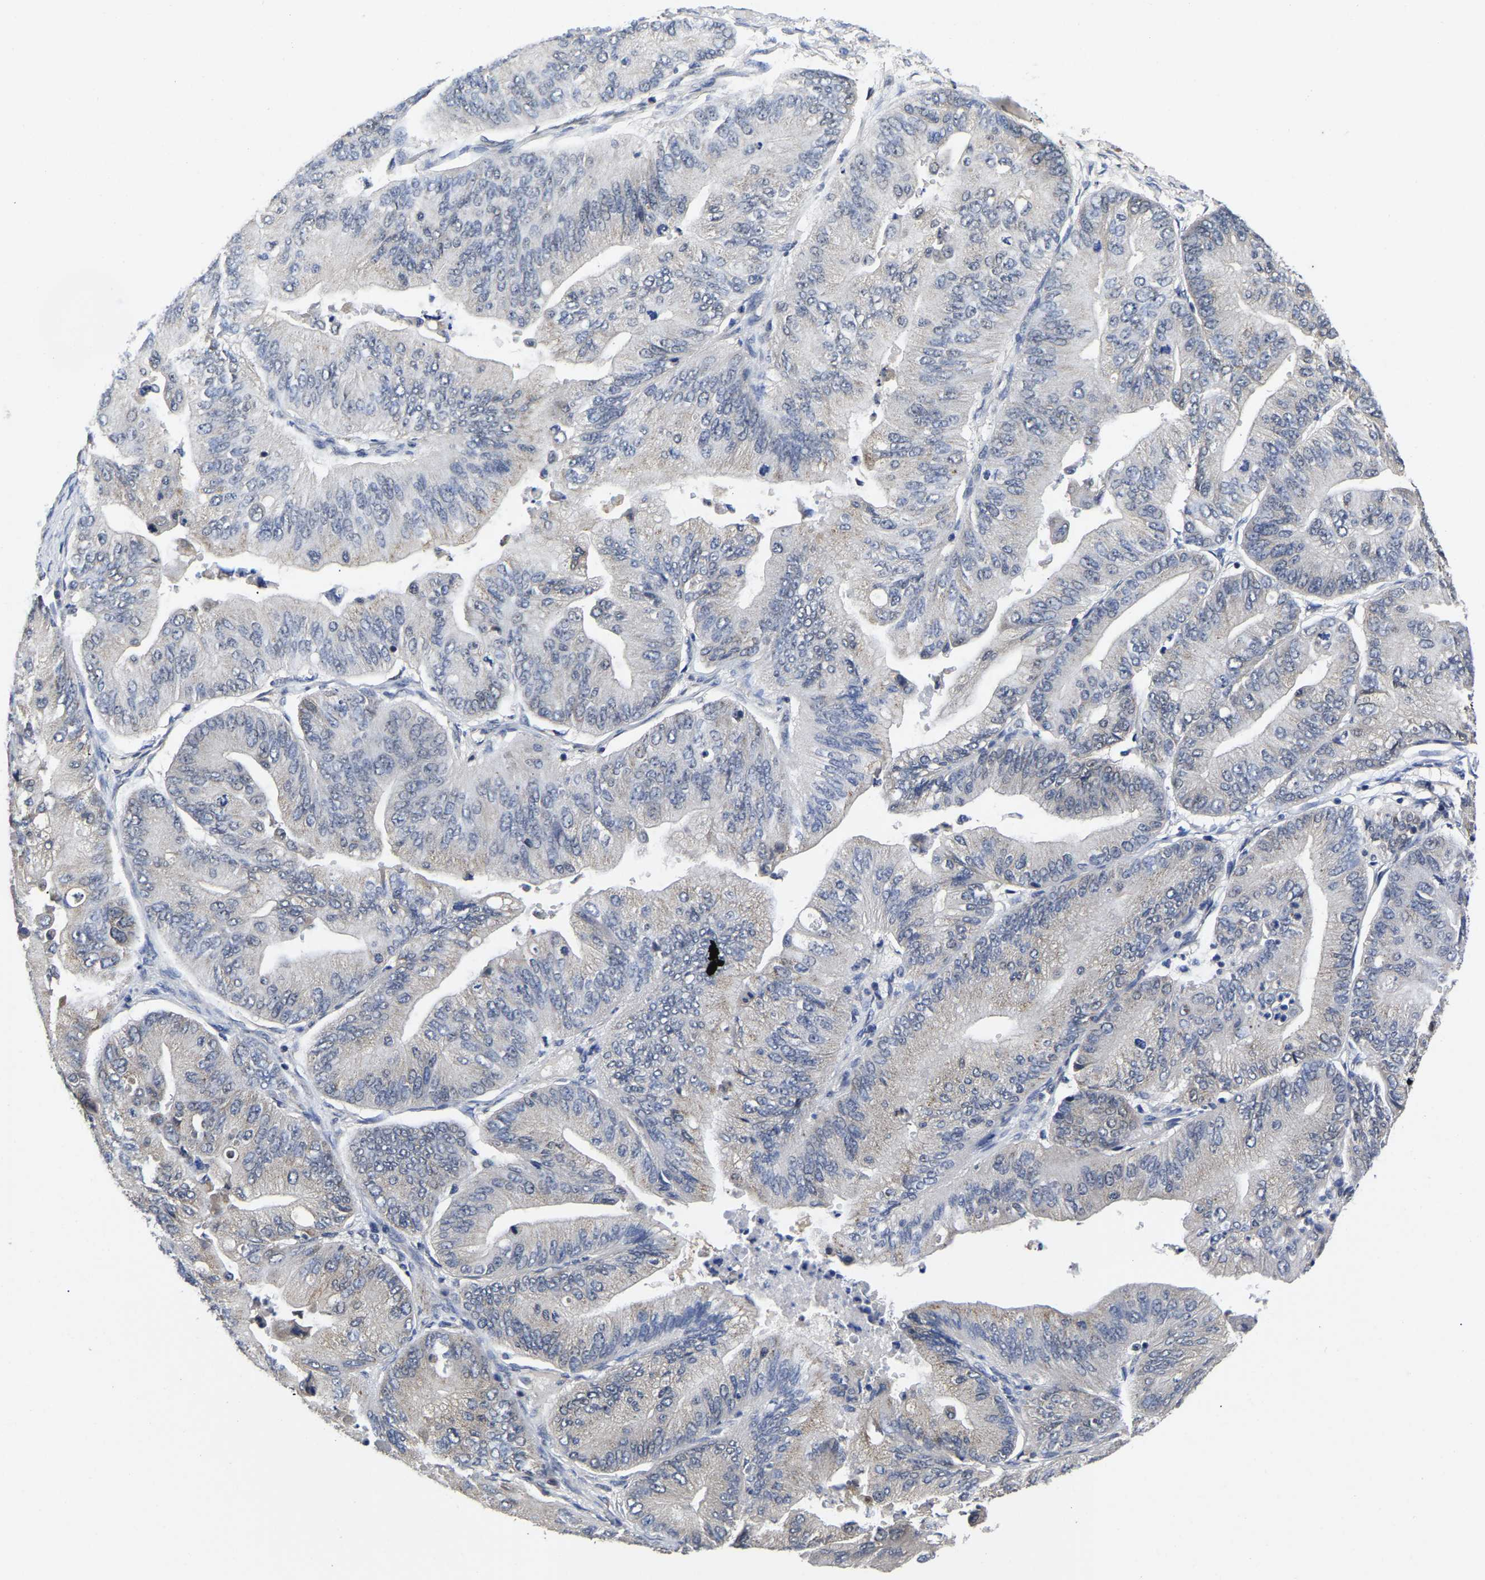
{"staining": {"intensity": "negative", "quantity": "none", "location": "none"}, "tissue": "ovarian cancer", "cell_type": "Tumor cells", "image_type": "cancer", "snomed": [{"axis": "morphology", "description": "Cystadenocarcinoma, mucinous, NOS"}, {"axis": "topography", "description": "Ovary"}], "caption": "This image is of ovarian cancer stained with IHC to label a protein in brown with the nuclei are counter-stained blue. There is no expression in tumor cells. The staining was performed using DAB to visualize the protein expression in brown, while the nuclei were stained in blue with hematoxylin (Magnification: 20x).", "gene": "MCOLN2", "patient": {"sex": "female", "age": 61}}